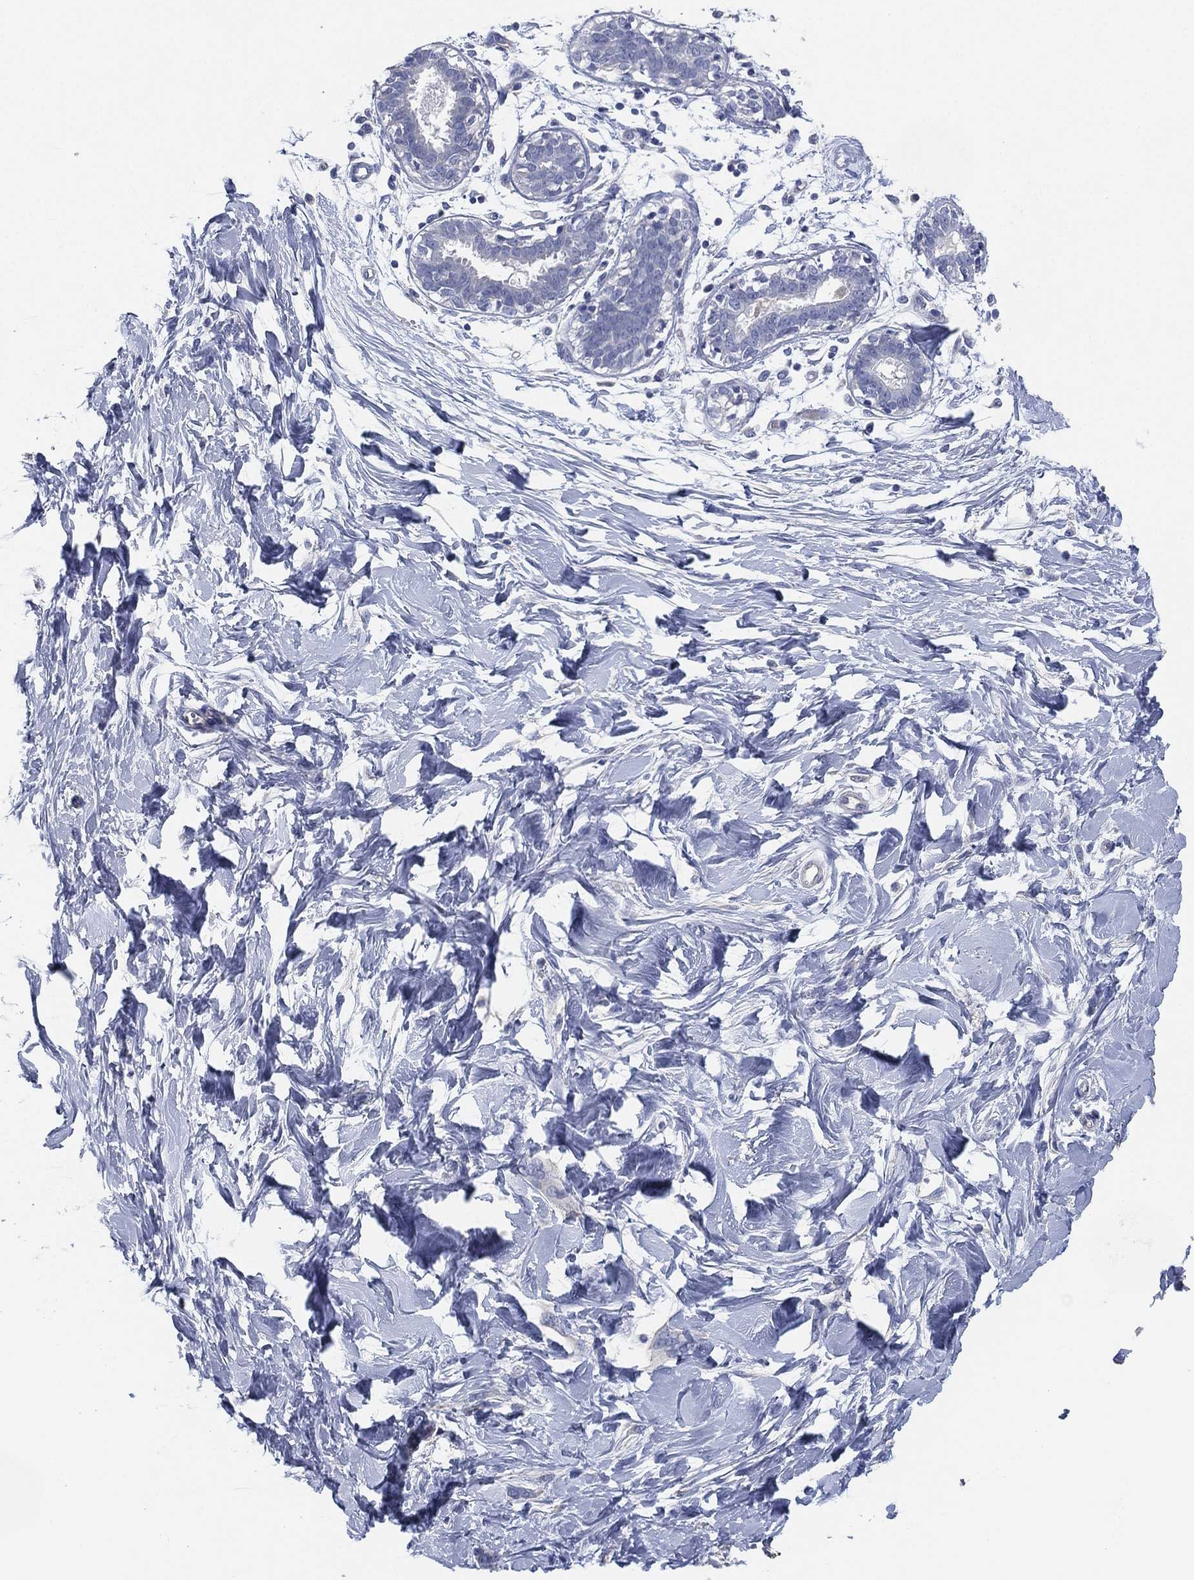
{"staining": {"intensity": "negative", "quantity": "none", "location": "none"}, "tissue": "breast", "cell_type": "Adipocytes", "image_type": "normal", "snomed": [{"axis": "morphology", "description": "Normal tissue, NOS"}, {"axis": "topography", "description": "Breast"}], "caption": "Adipocytes are negative for protein expression in benign human breast.", "gene": "CCDC70", "patient": {"sex": "female", "age": 37}}